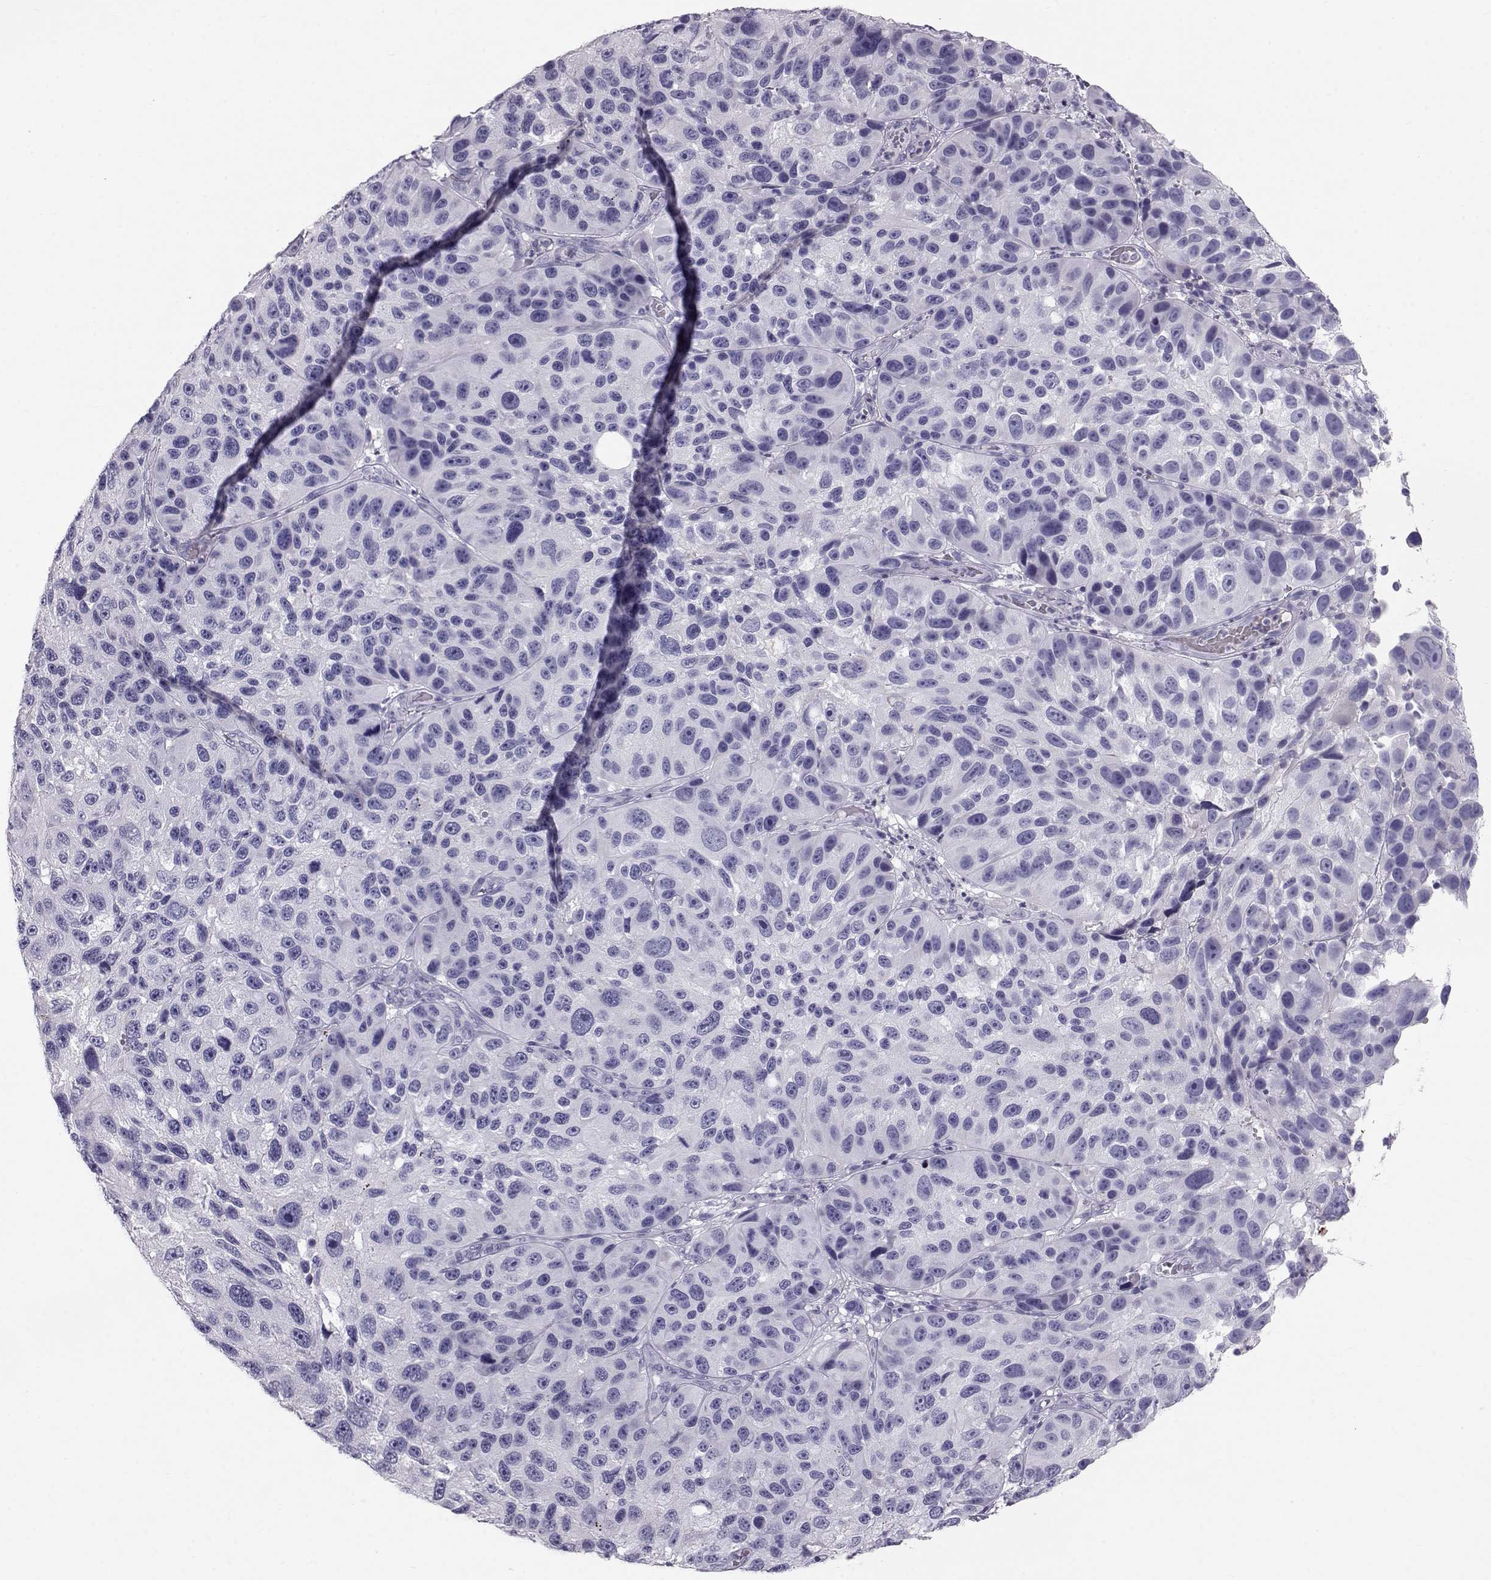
{"staining": {"intensity": "negative", "quantity": "none", "location": "none"}, "tissue": "melanoma", "cell_type": "Tumor cells", "image_type": "cancer", "snomed": [{"axis": "morphology", "description": "Malignant melanoma, NOS"}, {"axis": "topography", "description": "Skin"}], "caption": "This image is of malignant melanoma stained with immunohistochemistry (IHC) to label a protein in brown with the nuclei are counter-stained blue. There is no expression in tumor cells.", "gene": "GPR26", "patient": {"sex": "male", "age": 53}}